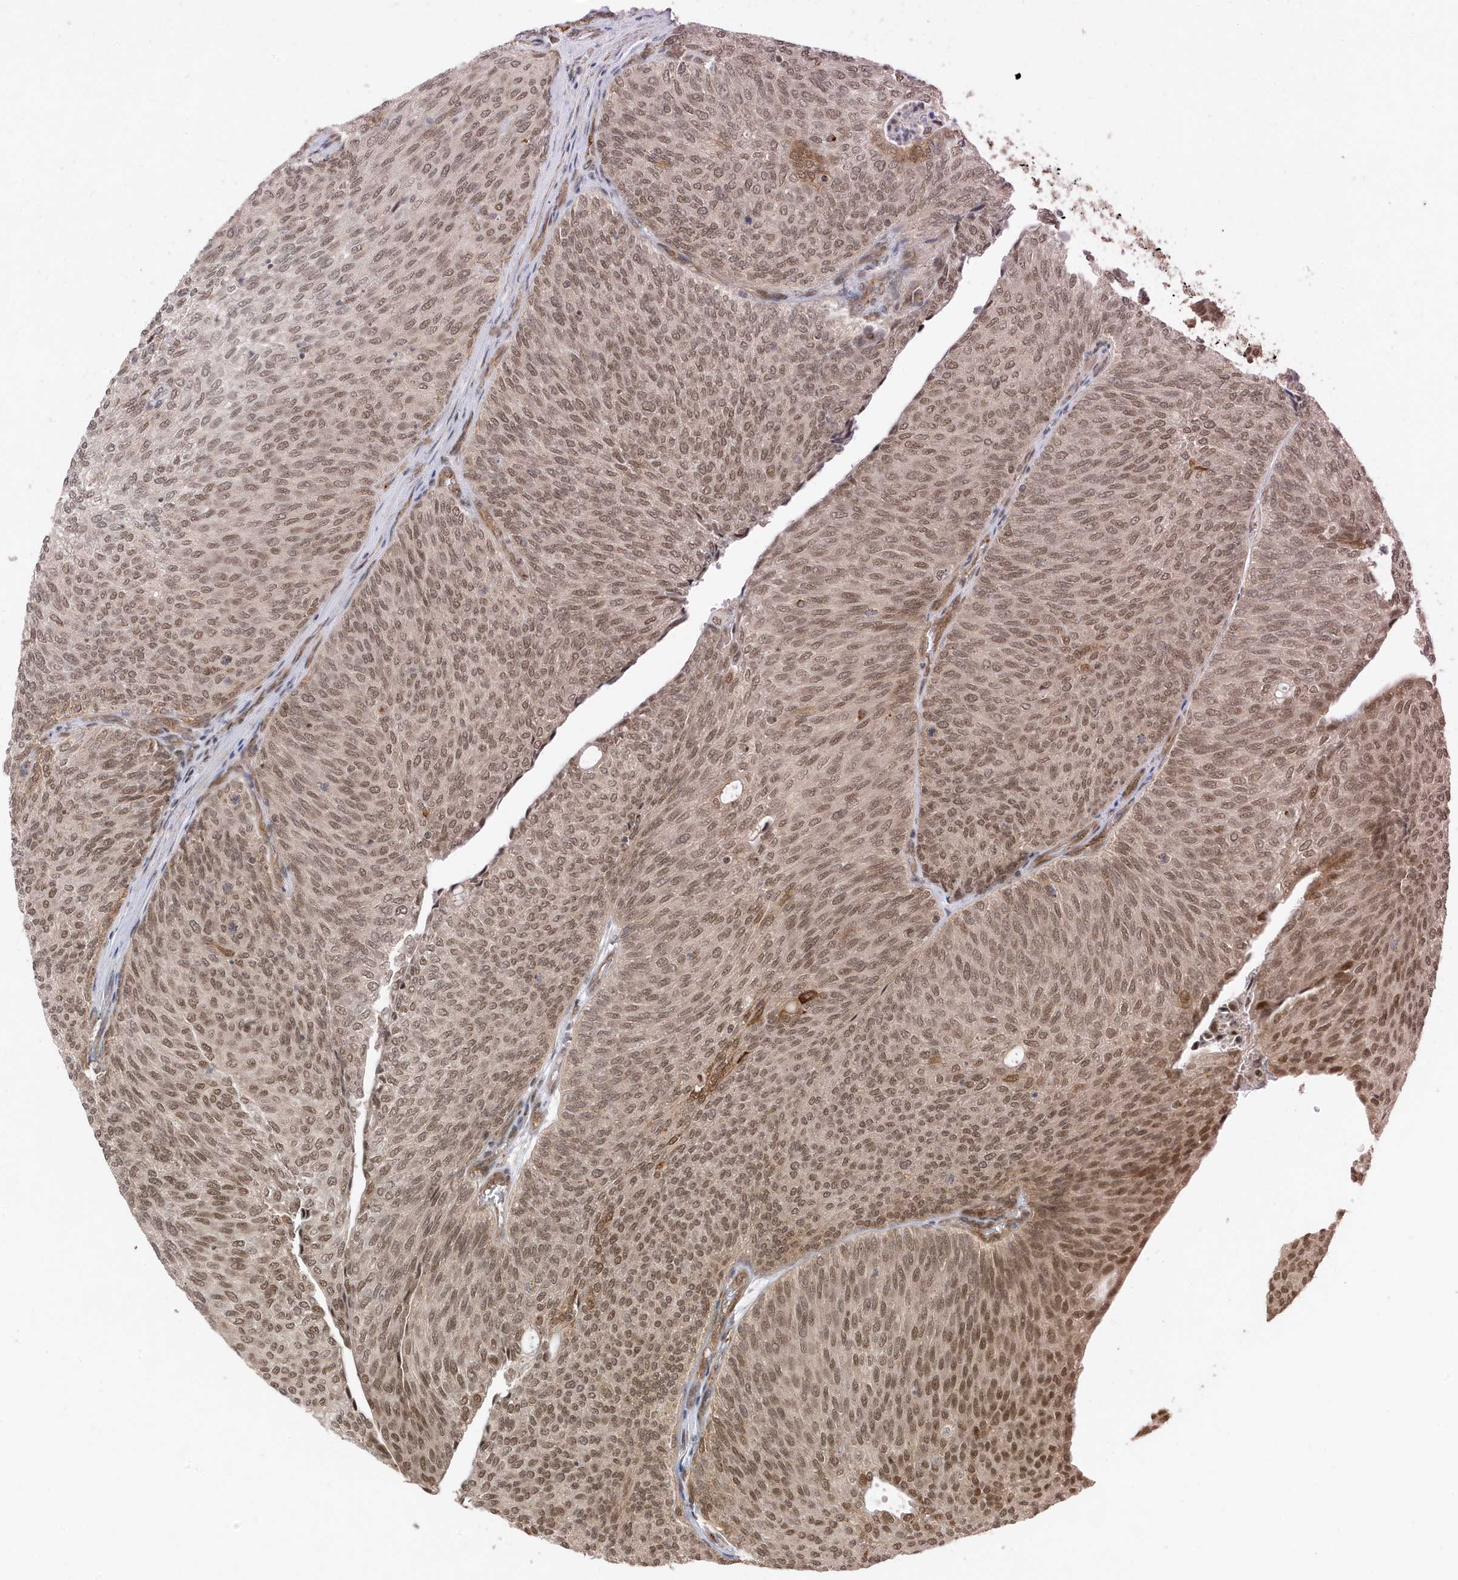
{"staining": {"intensity": "weak", "quantity": ">75%", "location": "nuclear"}, "tissue": "urothelial cancer", "cell_type": "Tumor cells", "image_type": "cancer", "snomed": [{"axis": "morphology", "description": "Urothelial carcinoma, Low grade"}, {"axis": "topography", "description": "Urinary bladder"}], "caption": "Immunohistochemistry of low-grade urothelial carcinoma shows low levels of weak nuclear expression in approximately >75% of tumor cells.", "gene": "MAST3", "patient": {"sex": "female", "age": 79}}